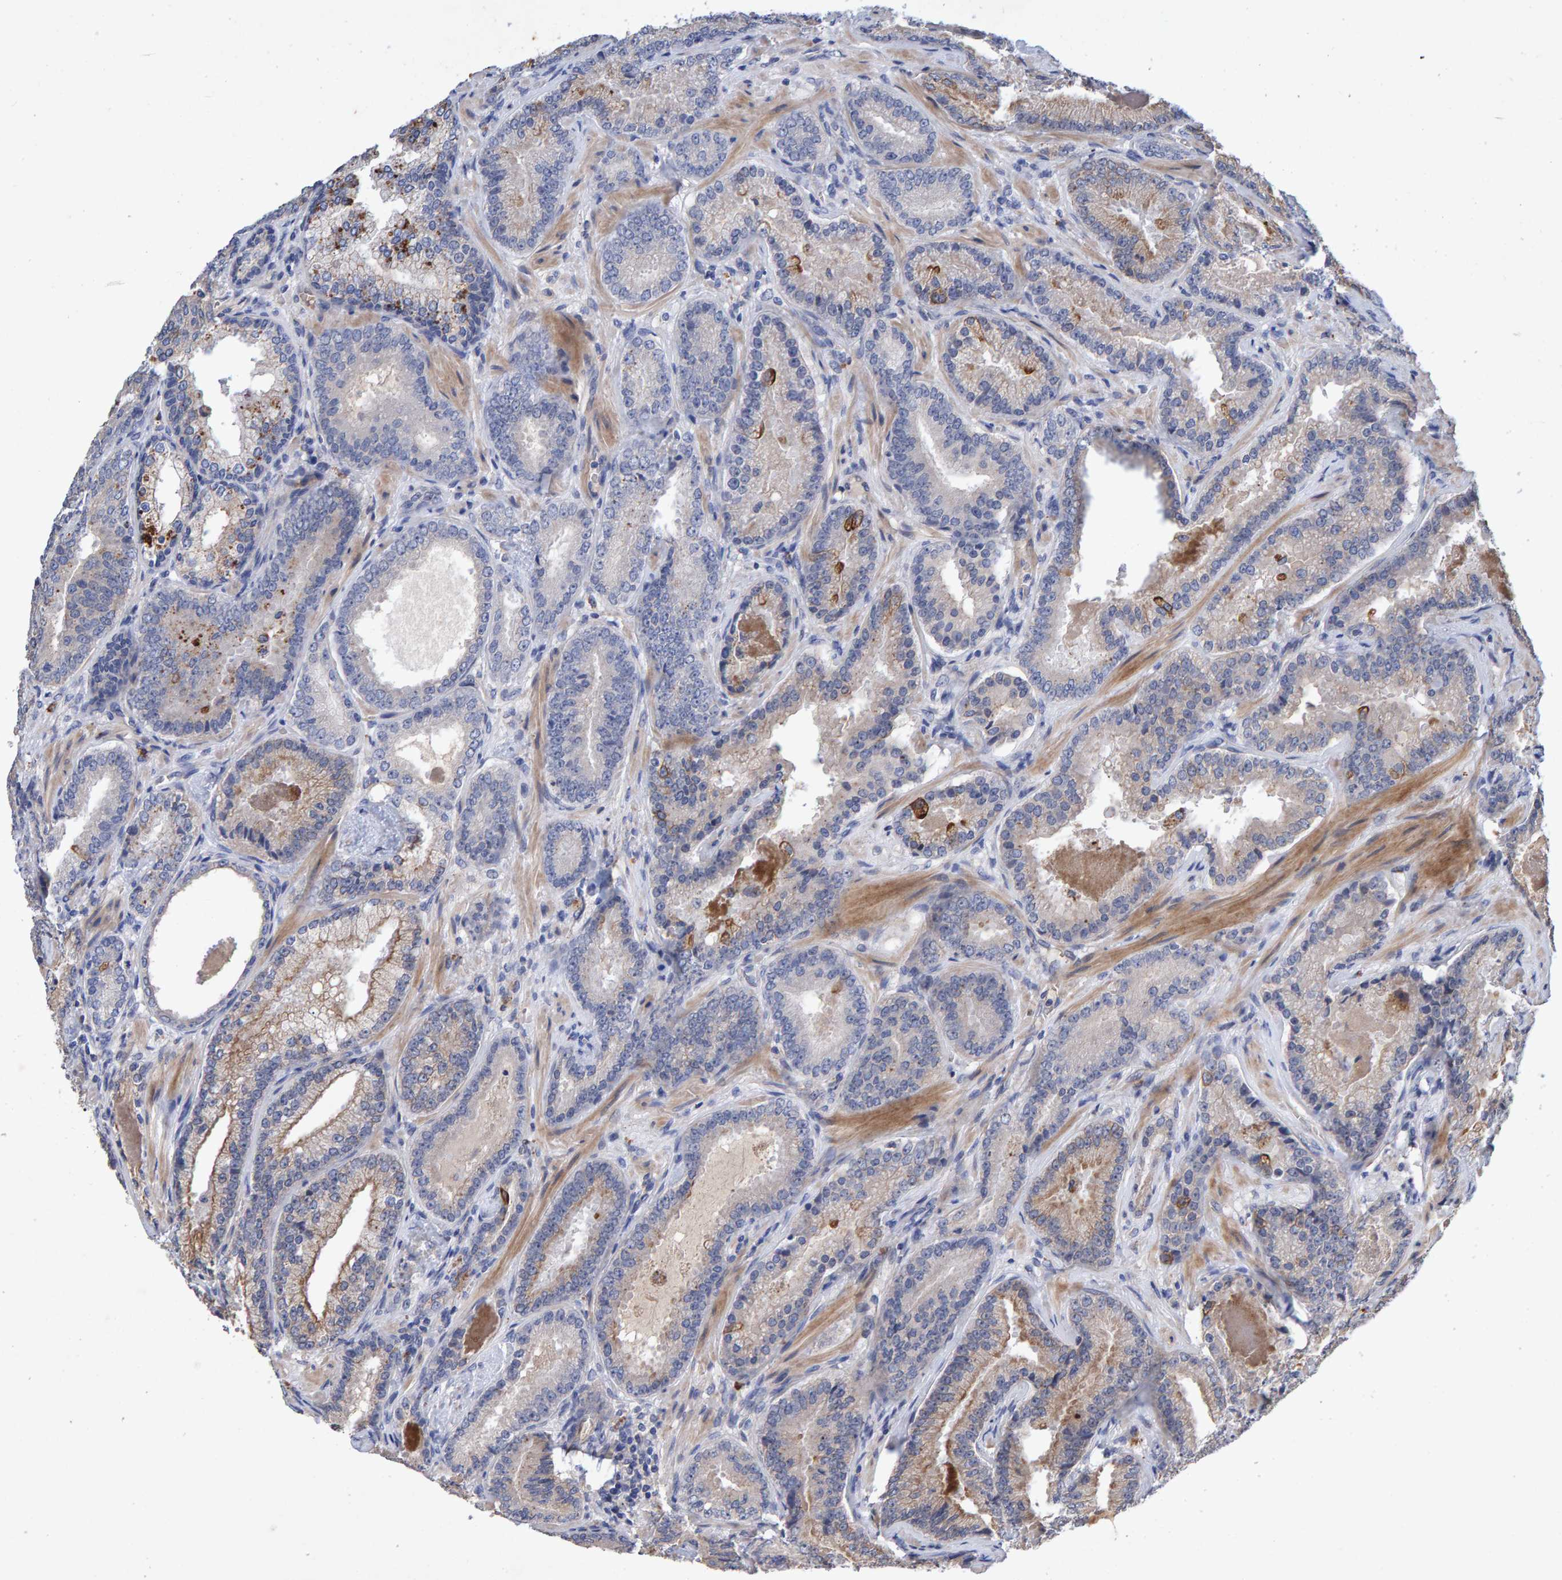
{"staining": {"intensity": "moderate", "quantity": "<25%", "location": "cytoplasmic/membranous"}, "tissue": "prostate cancer", "cell_type": "Tumor cells", "image_type": "cancer", "snomed": [{"axis": "morphology", "description": "Adenocarcinoma, Low grade"}, {"axis": "topography", "description": "Prostate"}], "caption": "Immunohistochemistry (IHC) of prostate adenocarcinoma (low-grade) shows low levels of moderate cytoplasmic/membranous staining in approximately <25% of tumor cells. (brown staining indicates protein expression, while blue staining denotes nuclei).", "gene": "EFR3A", "patient": {"sex": "male", "age": 51}}